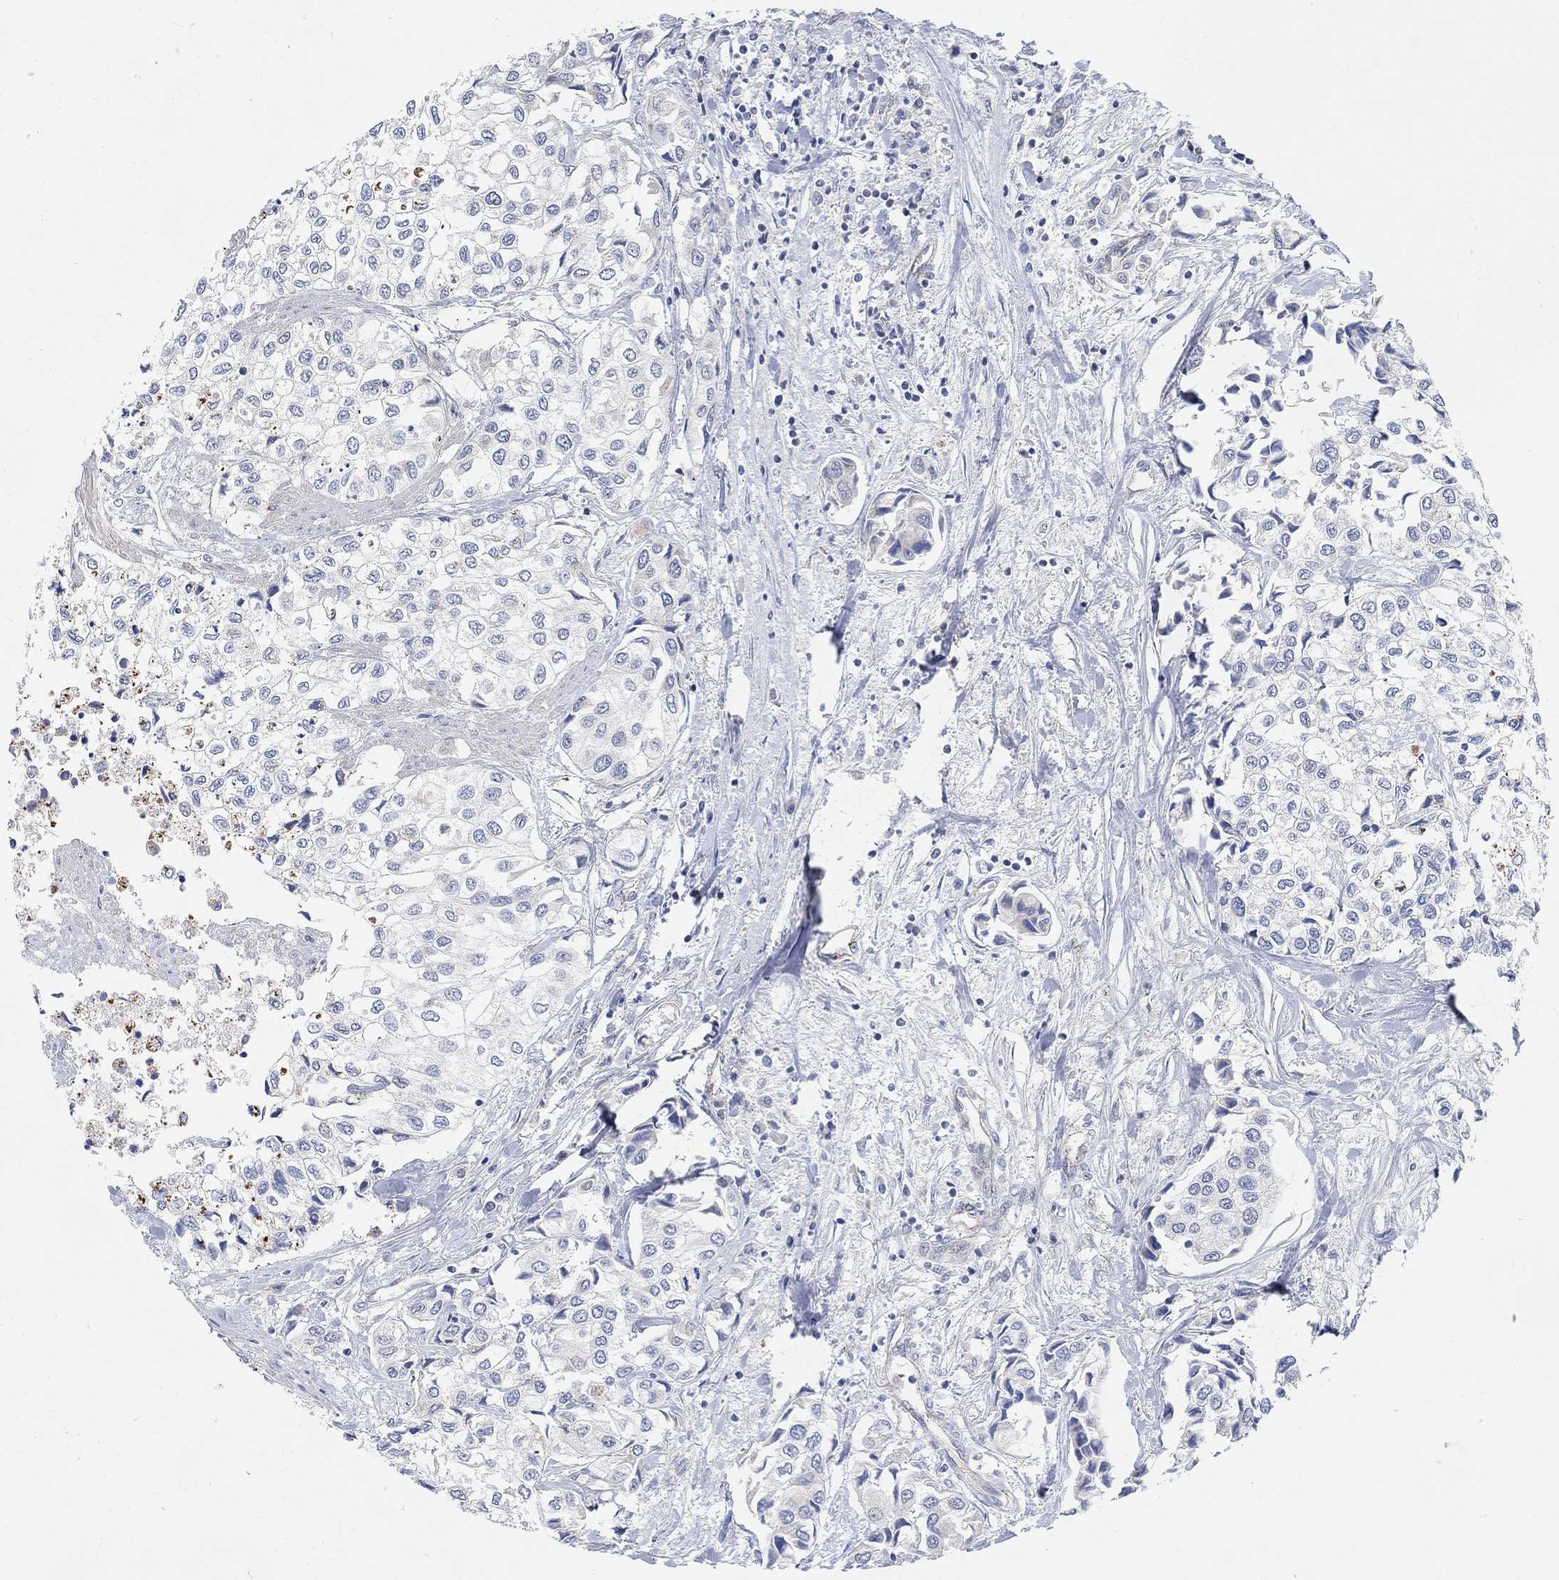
{"staining": {"intensity": "negative", "quantity": "none", "location": "none"}, "tissue": "urothelial cancer", "cell_type": "Tumor cells", "image_type": "cancer", "snomed": [{"axis": "morphology", "description": "Urothelial carcinoma, High grade"}, {"axis": "topography", "description": "Urinary bladder"}], "caption": "An immunohistochemistry histopathology image of urothelial carcinoma (high-grade) is shown. There is no staining in tumor cells of urothelial carcinoma (high-grade).", "gene": "HCRTR1", "patient": {"sex": "male", "age": 73}}